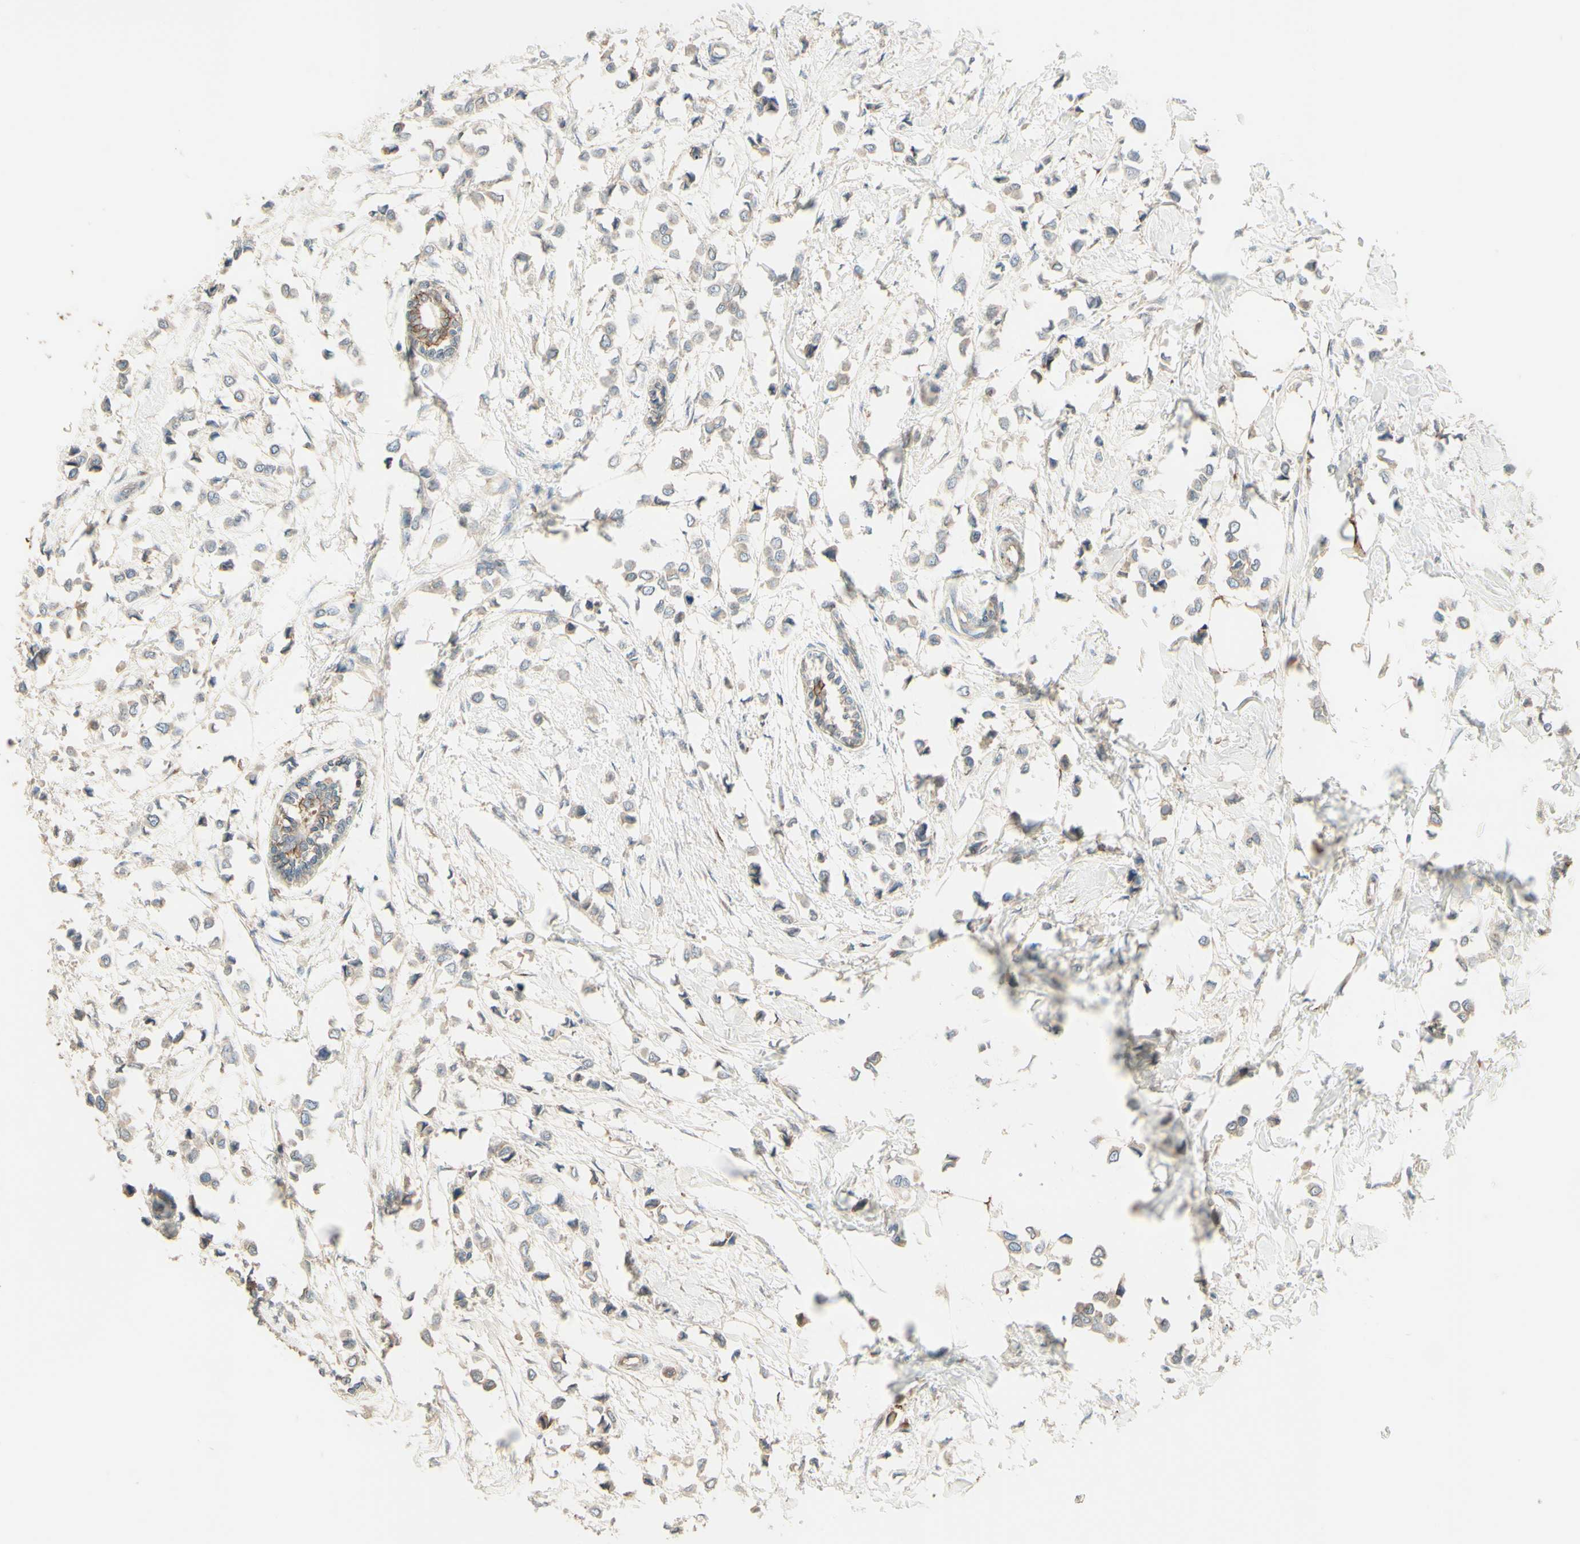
{"staining": {"intensity": "weak", "quantity": "25%-75%", "location": "cytoplasmic/membranous"}, "tissue": "breast cancer", "cell_type": "Tumor cells", "image_type": "cancer", "snomed": [{"axis": "morphology", "description": "Lobular carcinoma"}, {"axis": "topography", "description": "Breast"}], "caption": "Tumor cells show low levels of weak cytoplasmic/membranous positivity in approximately 25%-75% of cells in human breast lobular carcinoma.", "gene": "RNF149", "patient": {"sex": "female", "age": 51}}